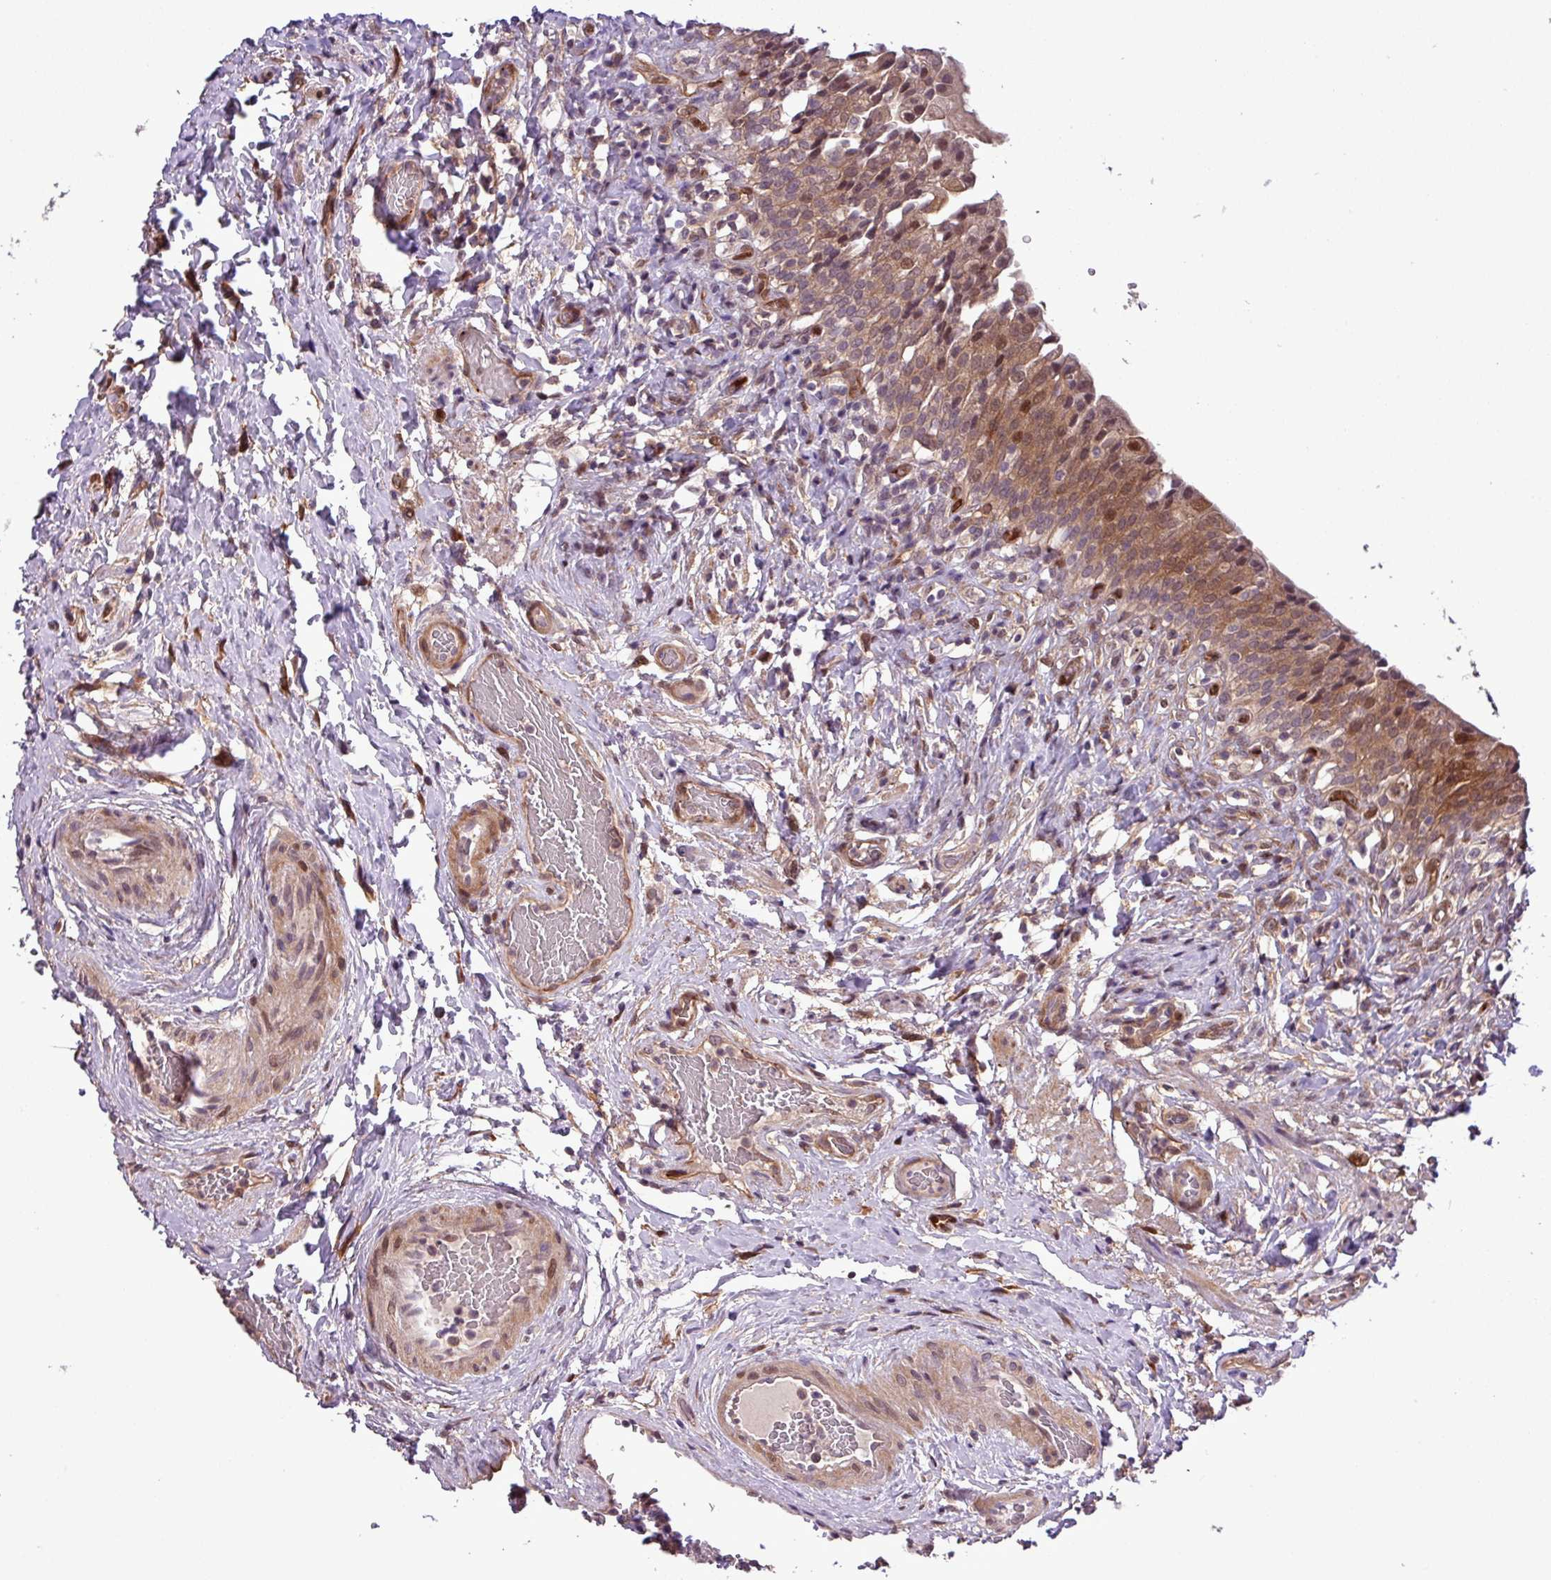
{"staining": {"intensity": "moderate", "quantity": ">75%", "location": "cytoplasmic/membranous,nuclear"}, "tissue": "urinary bladder", "cell_type": "Urothelial cells", "image_type": "normal", "snomed": [{"axis": "morphology", "description": "Normal tissue, NOS"}, {"axis": "morphology", "description": "Inflammation, NOS"}, {"axis": "topography", "description": "Urinary bladder"}], "caption": "A brown stain labels moderate cytoplasmic/membranous,nuclear expression of a protein in urothelial cells of unremarkable human urinary bladder.", "gene": "CARHSP1", "patient": {"sex": "male", "age": 64}}